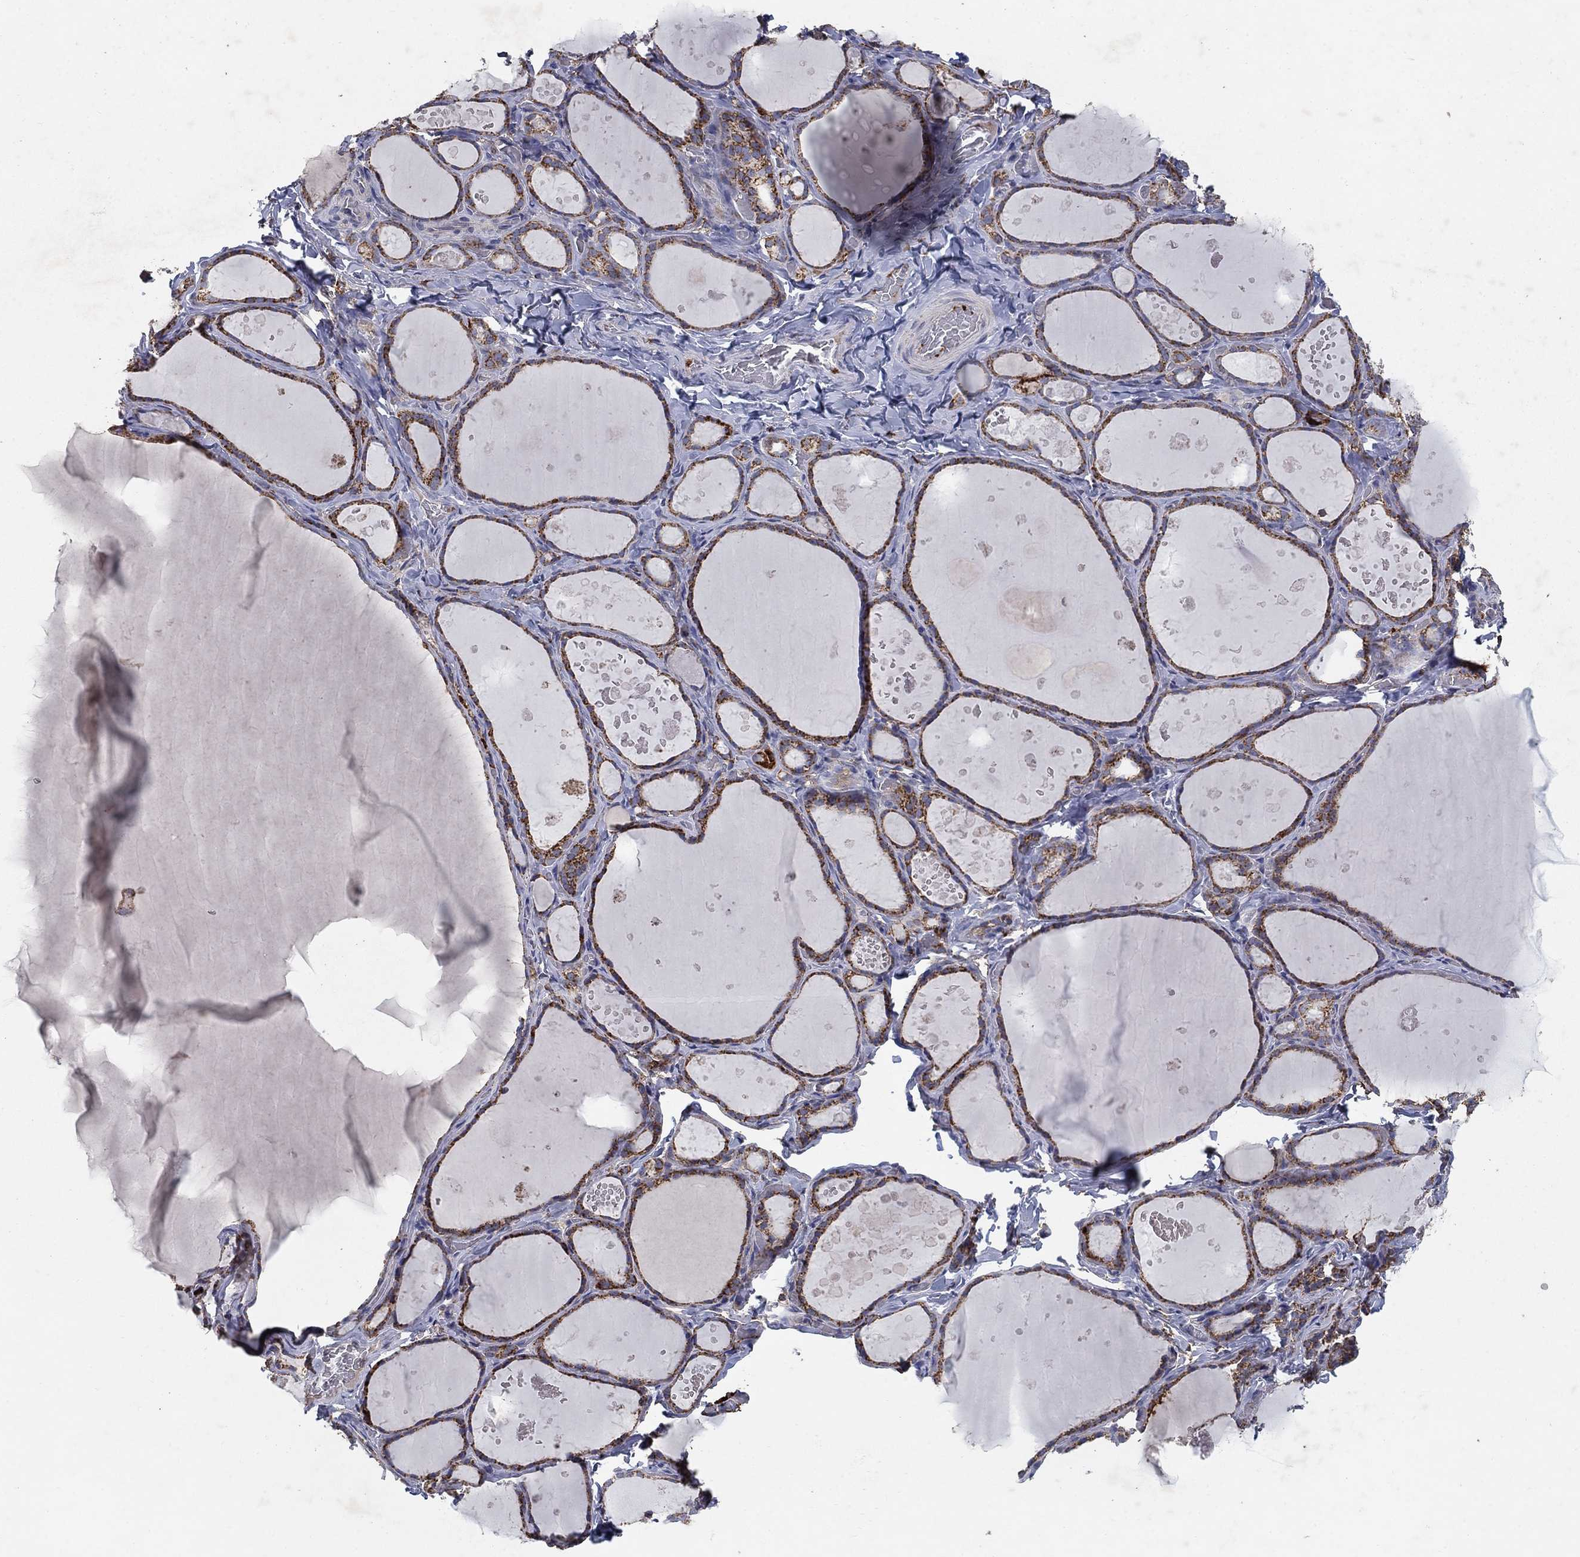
{"staining": {"intensity": "strong", "quantity": ">75%", "location": "cytoplasmic/membranous"}, "tissue": "thyroid gland", "cell_type": "Glandular cells", "image_type": "normal", "snomed": [{"axis": "morphology", "description": "Normal tissue, NOS"}, {"axis": "topography", "description": "Thyroid gland"}], "caption": "Human thyroid gland stained with a brown dye shows strong cytoplasmic/membranous positive positivity in about >75% of glandular cells.", "gene": "GPSM1", "patient": {"sex": "female", "age": 56}}